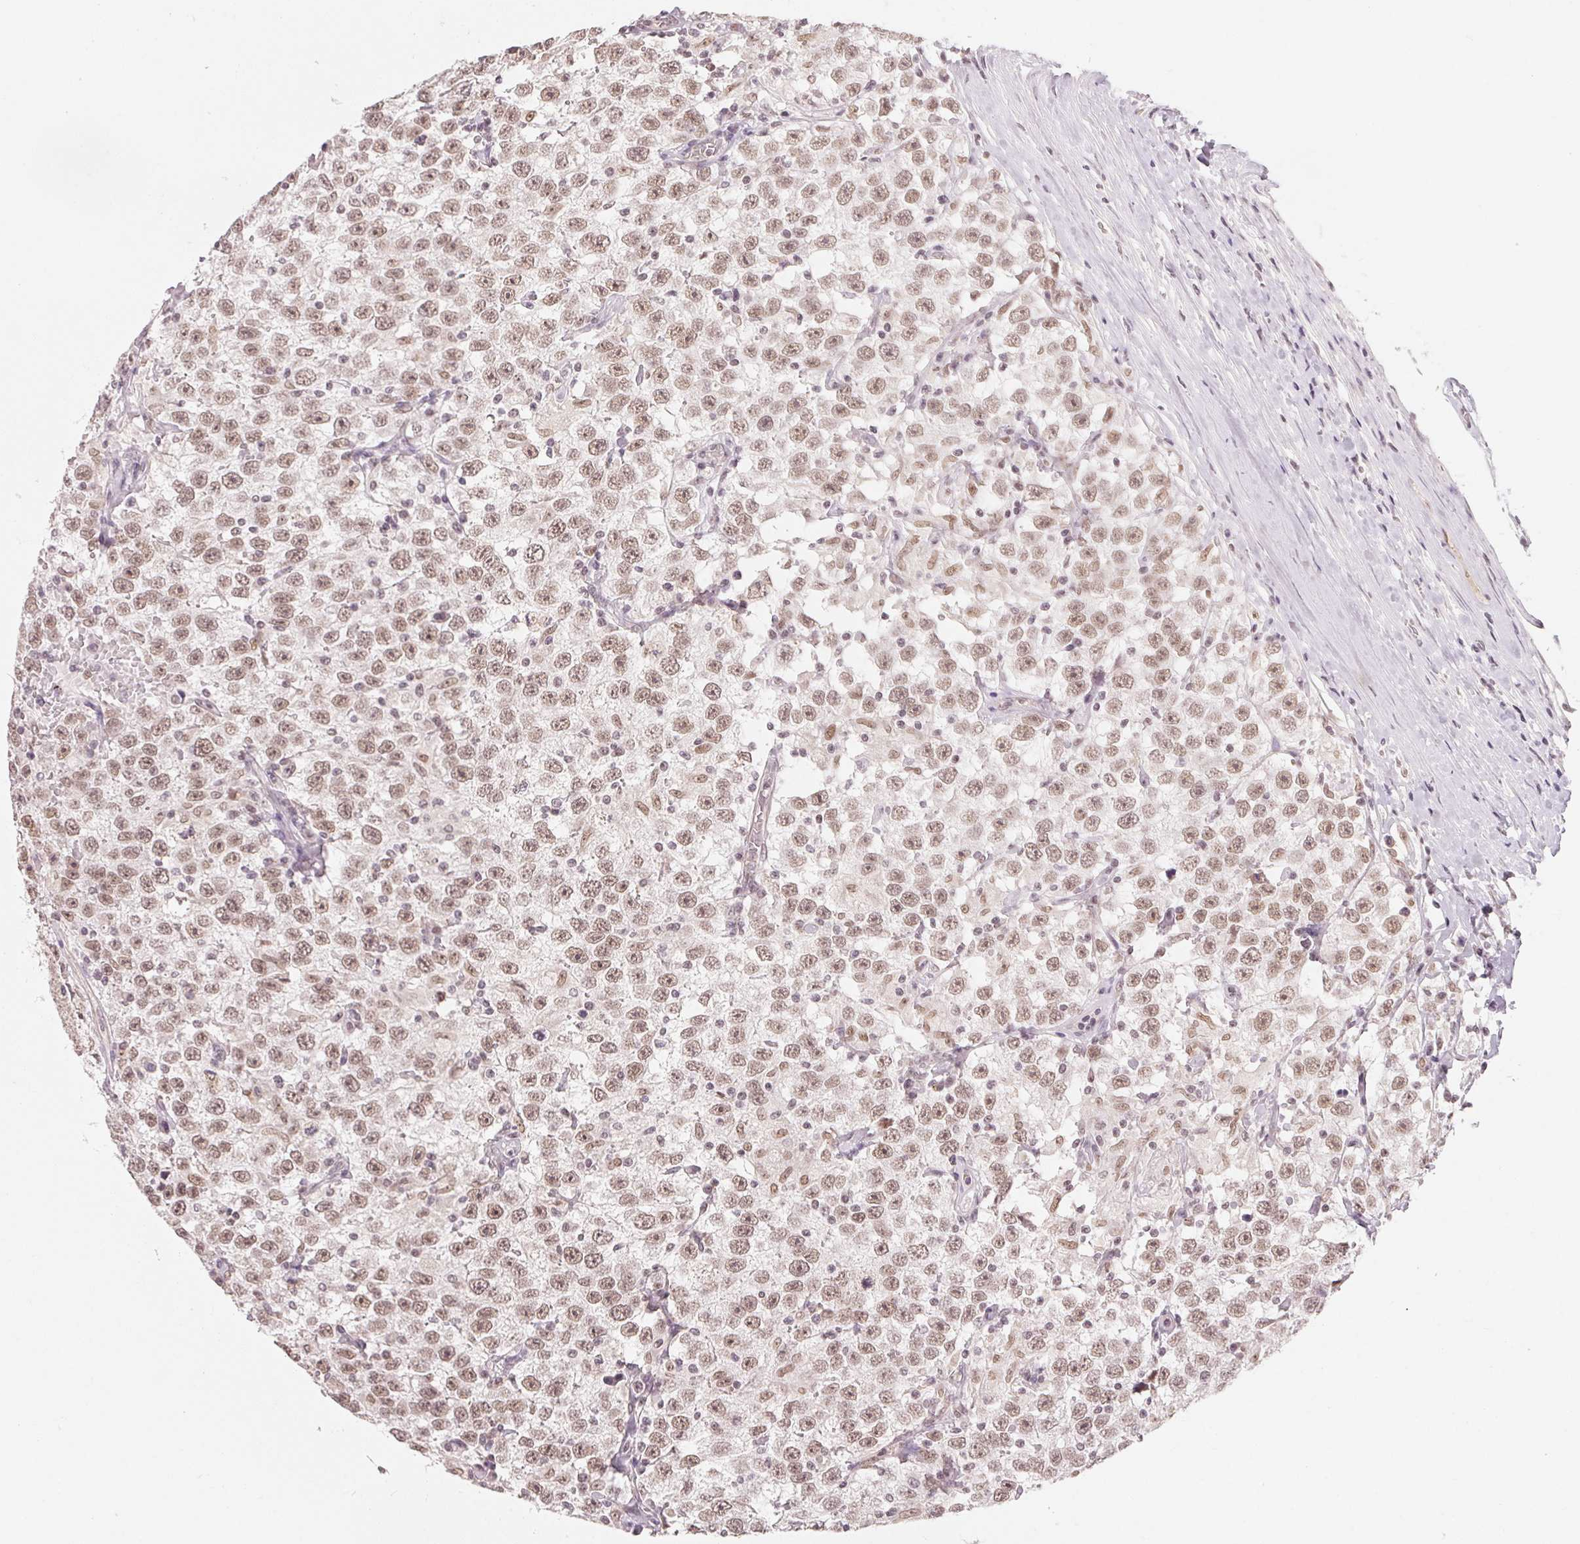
{"staining": {"intensity": "moderate", "quantity": ">75%", "location": "nuclear"}, "tissue": "testis cancer", "cell_type": "Tumor cells", "image_type": "cancer", "snomed": [{"axis": "morphology", "description": "Seminoma, NOS"}, {"axis": "topography", "description": "Testis"}], "caption": "DAB immunohistochemical staining of human testis cancer demonstrates moderate nuclear protein expression in approximately >75% of tumor cells.", "gene": "NXF3", "patient": {"sex": "male", "age": 41}}